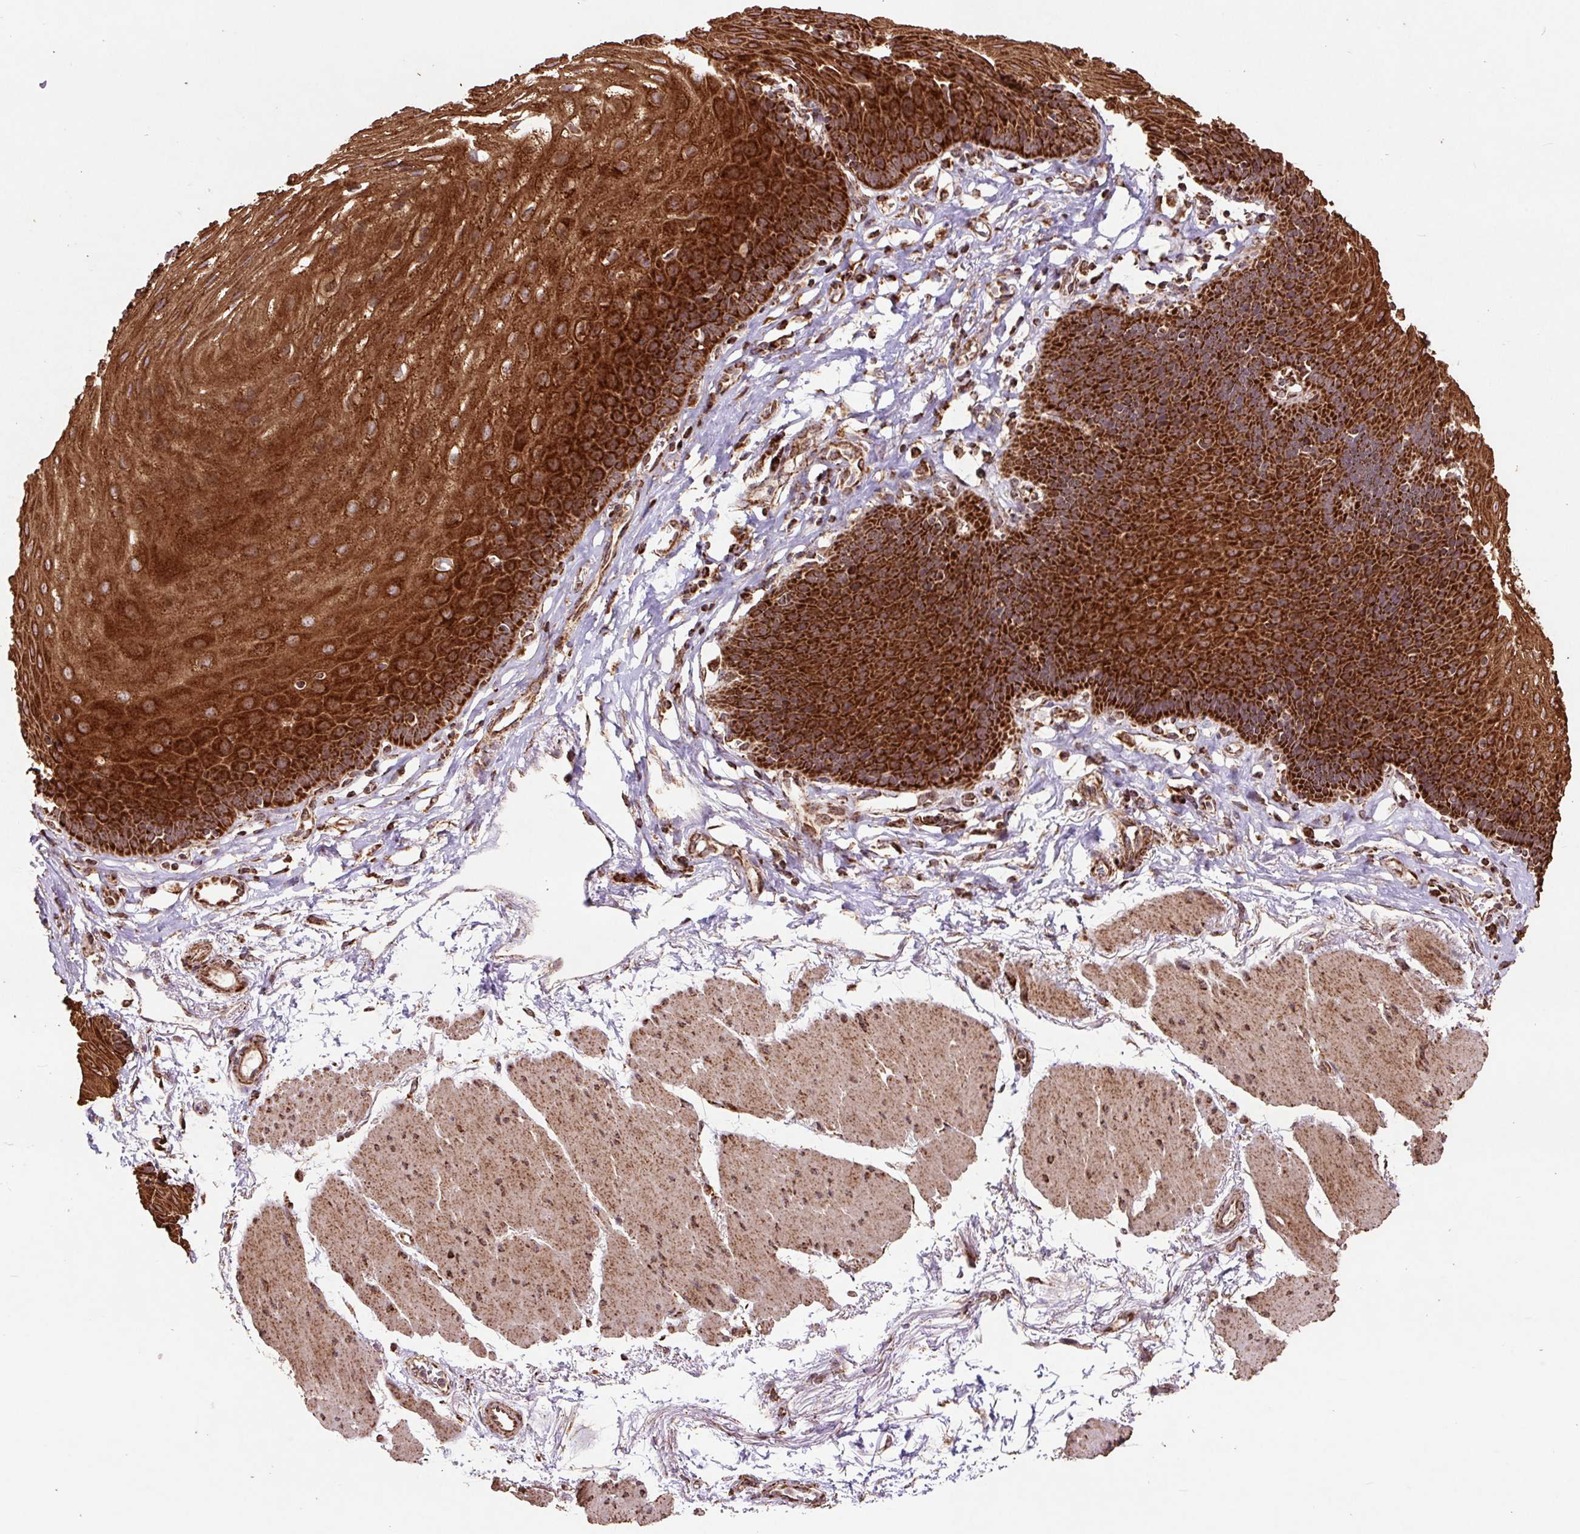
{"staining": {"intensity": "strong", "quantity": ">75%", "location": "cytoplasmic/membranous"}, "tissue": "esophagus", "cell_type": "Squamous epithelial cells", "image_type": "normal", "snomed": [{"axis": "morphology", "description": "Normal tissue, NOS"}, {"axis": "topography", "description": "Esophagus"}], "caption": "IHC image of unremarkable esophagus: human esophagus stained using immunohistochemistry demonstrates high levels of strong protein expression localized specifically in the cytoplasmic/membranous of squamous epithelial cells, appearing as a cytoplasmic/membranous brown color.", "gene": "ATP5F1A", "patient": {"sex": "female", "age": 81}}